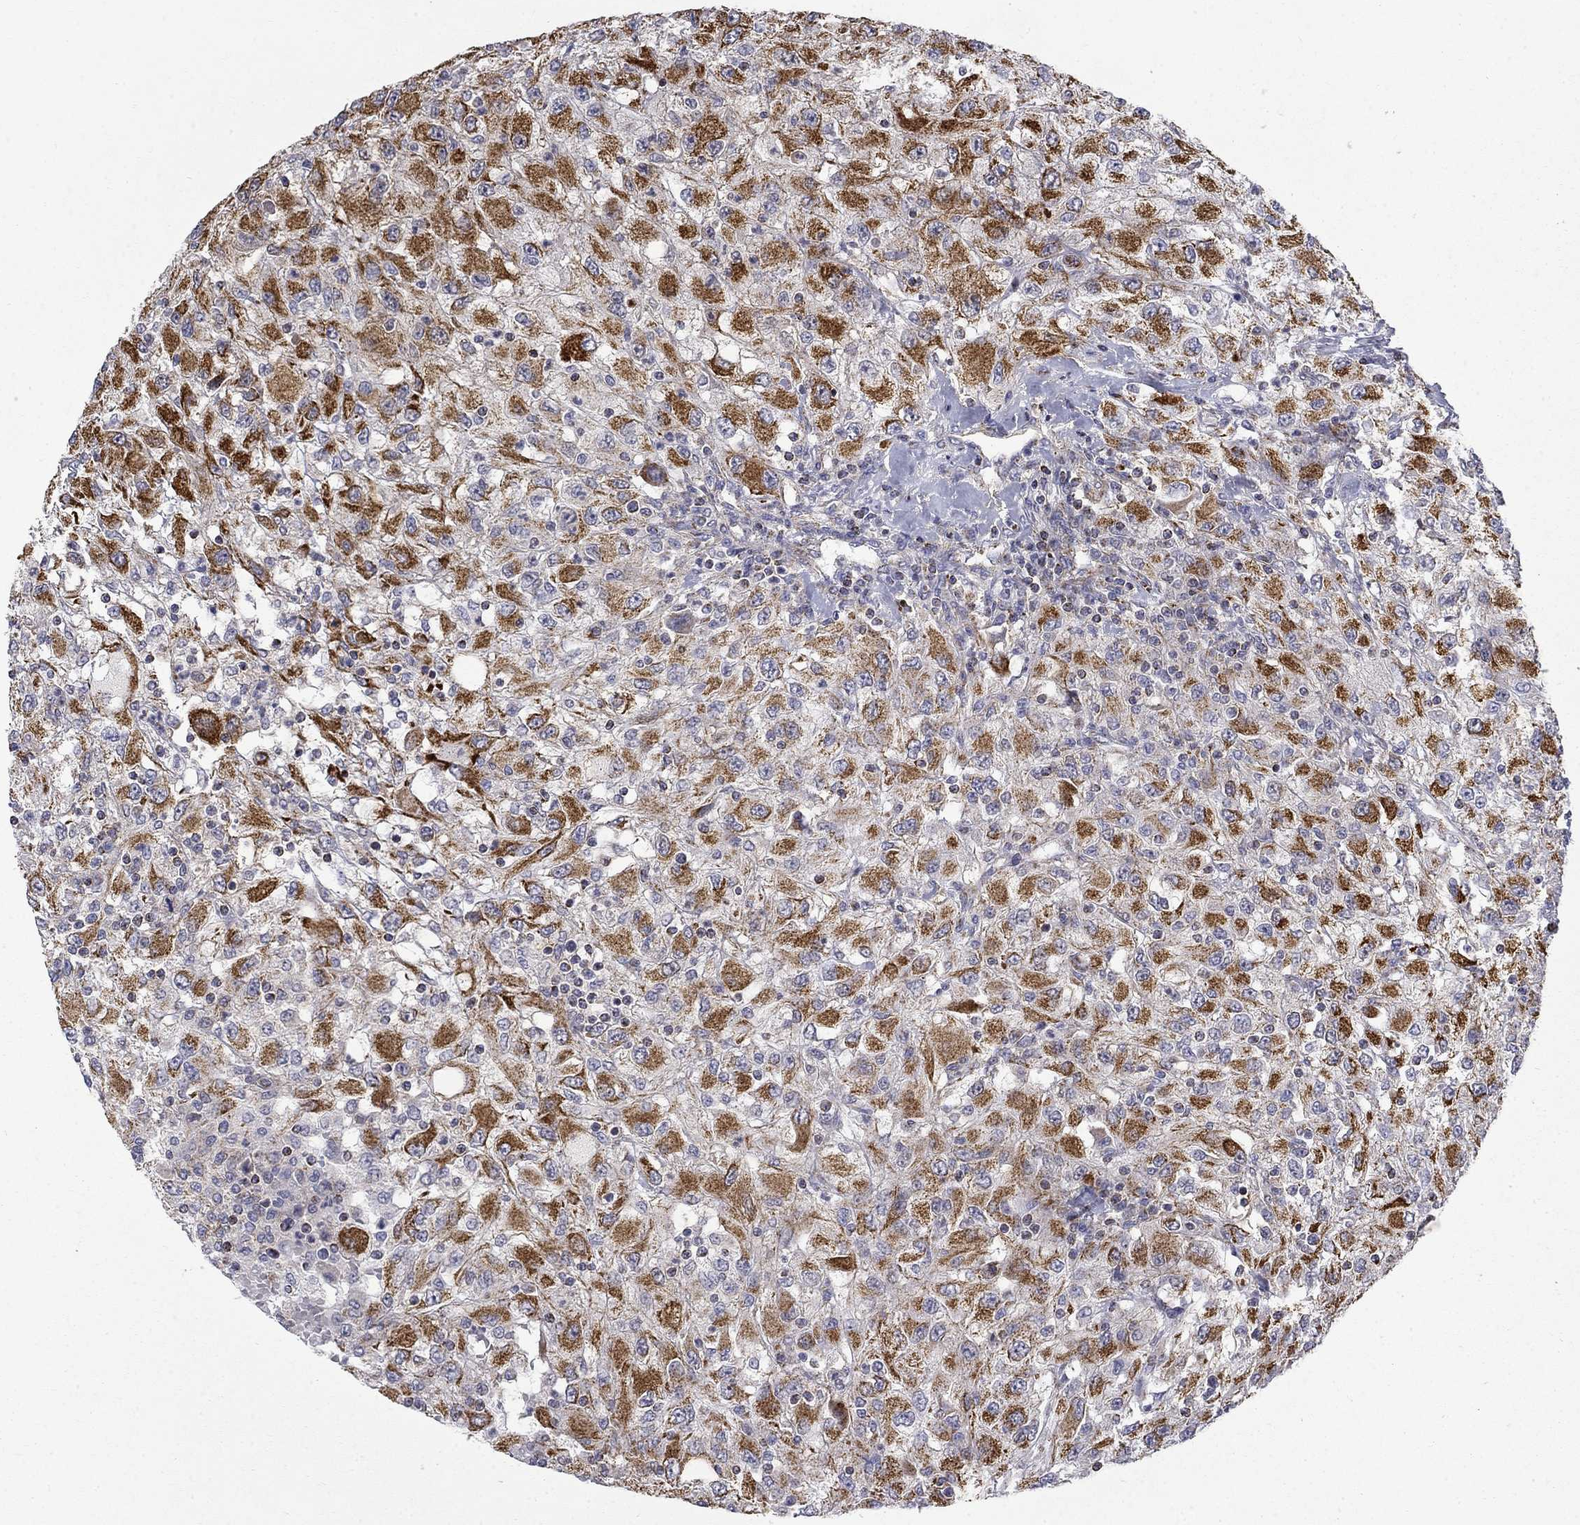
{"staining": {"intensity": "strong", "quantity": "25%-75%", "location": "cytoplasmic/membranous"}, "tissue": "renal cancer", "cell_type": "Tumor cells", "image_type": "cancer", "snomed": [{"axis": "morphology", "description": "Adenocarcinoma, NOS"}, {"axis": "topography", "description": "Kidney"}], "caption": "Immunohistochemical staining of renal adenocarcinoma displays high levels of strong cytoplasmic/membranous positivity in approximately 25%-75% of tumor cells.", "gene": "PCBP3", "patient": {"sex": "female", "age": 67}}